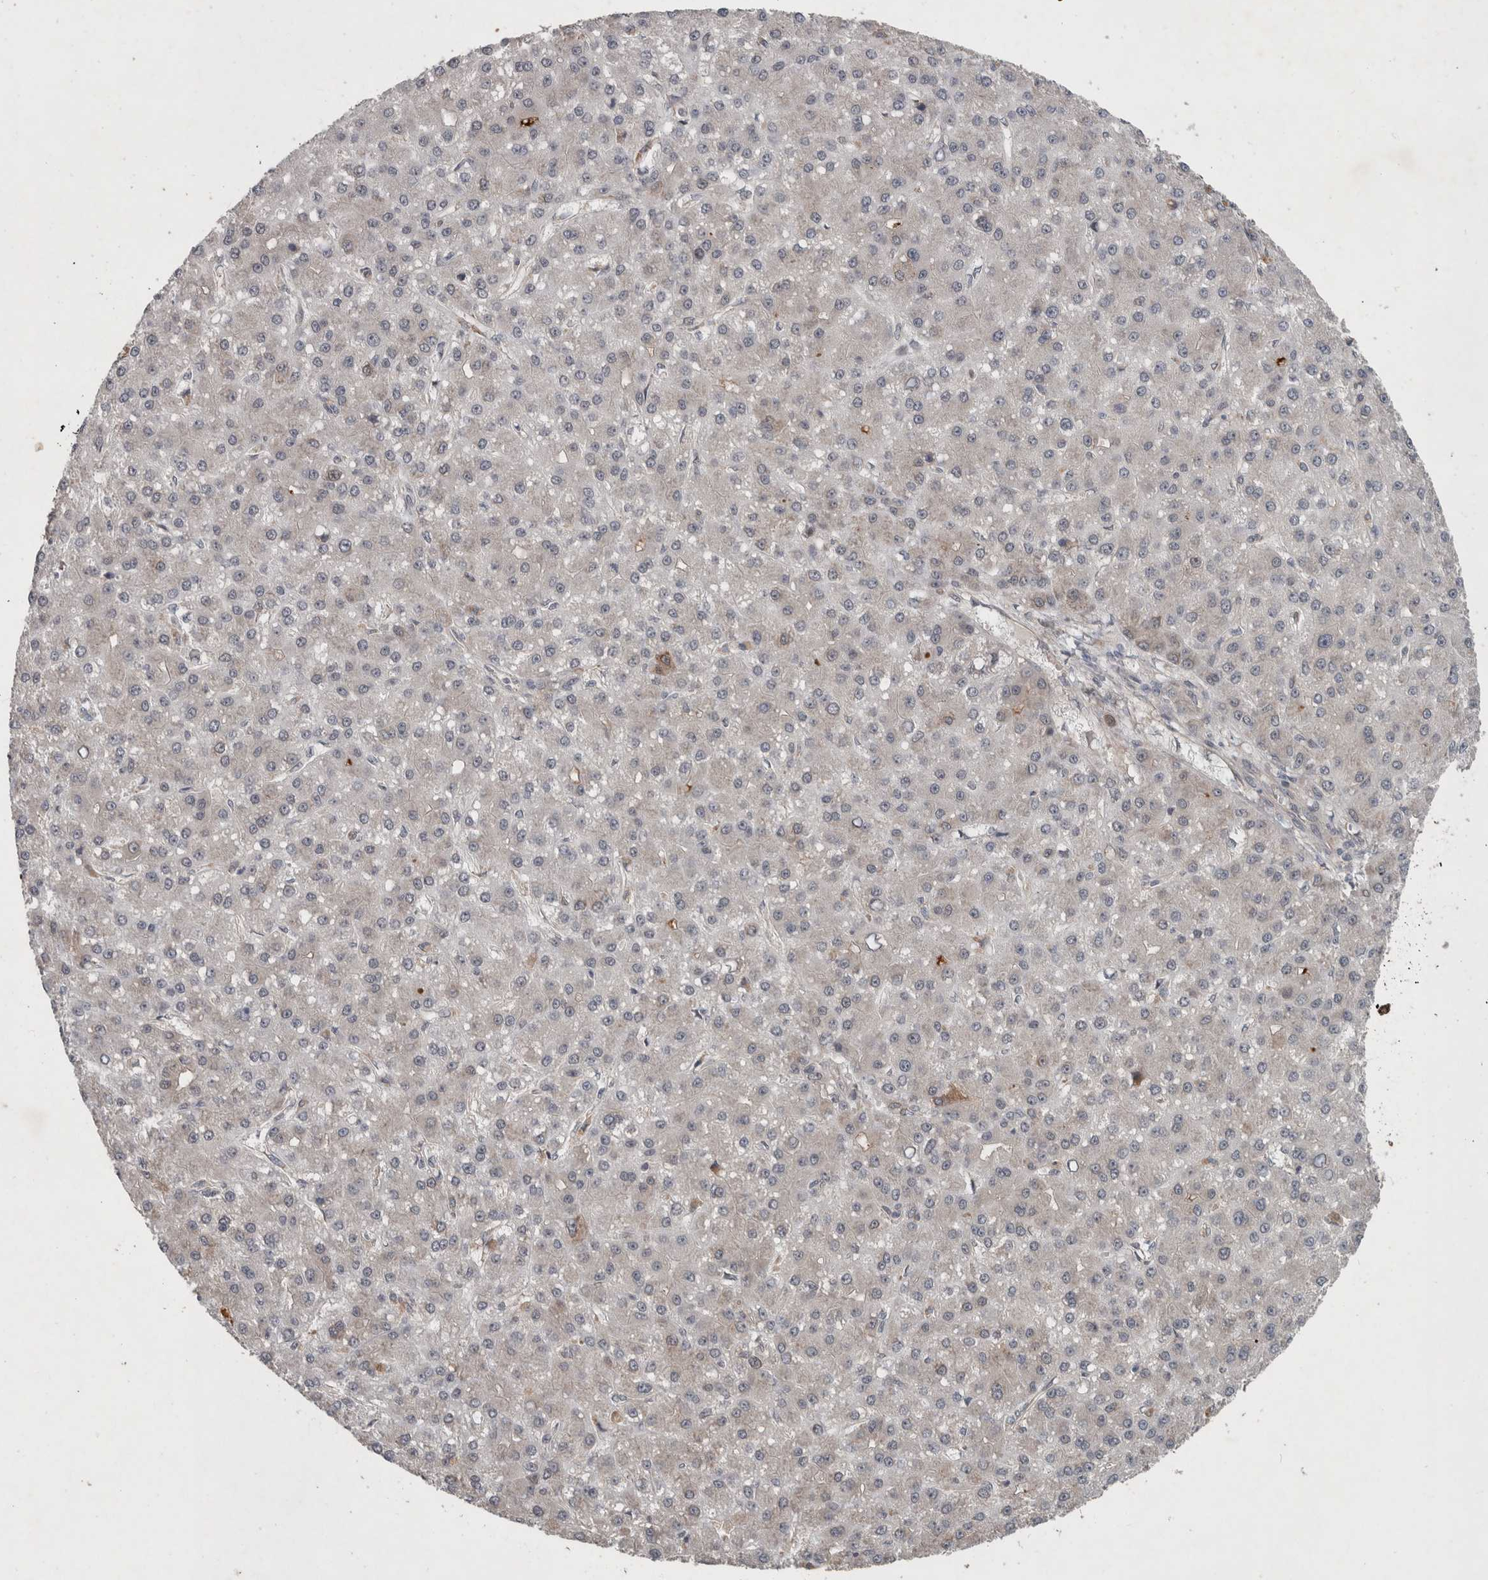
{"staining": {"intensity": "negative", "quantity": "none", "location": "none"}, "tissue": "liver cancer", "cell_type": "Tumor cells", "image_type": "cancer", "snomed": [{"axis": "morphology", "description": "Carcinoma, Hepatocellular, NOS"}, {"axis": "topography", "description": "Liver"}], "caption": "DAB immunohistochemical staining of human hepatocellular carcinoma (liver) shows no significant staining in tumor cells.", "gene": "GIMAP6", "patient": {"sex": "male", "age": 67}}